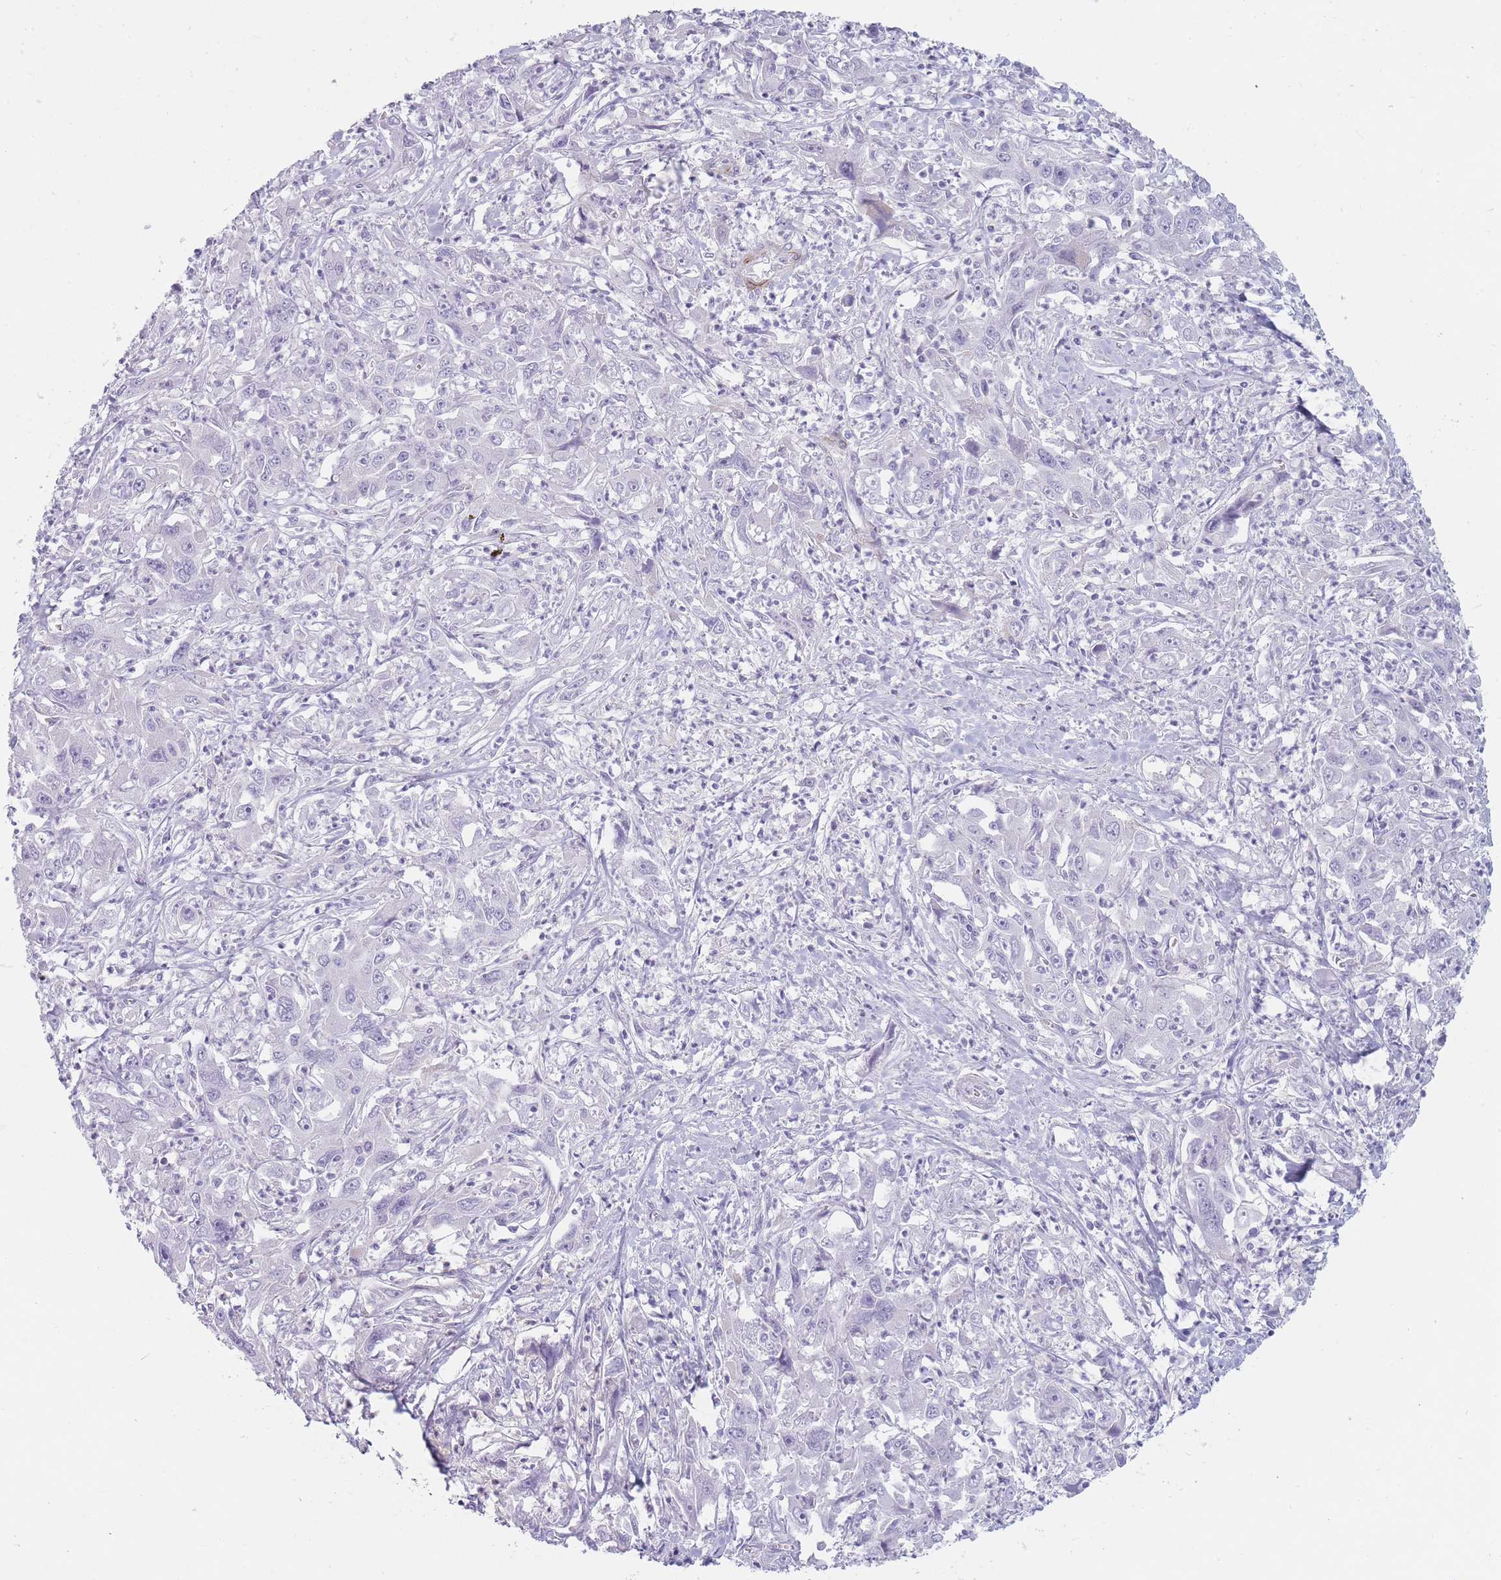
{"staining": {"intensity": "negative", "quantity": "none", "location": "none"}, "tissue": "liver cancer", "cell_type": "Tumor cells", "image_type": "cancer", "snomed": [{"axis": "morphology", "description": "Carcinoma, Hepatocellular, NOS"}, {"axis": "topography", "description": "Liver"}], "caption": "The immunohistochemistry (IHC) photomicrograph has no significant expression in tumor cells of hepatocellular carcinoma (liver) tissue.", "gene": "IFNA6", "patient": {"sex": "male", "age": 63}}